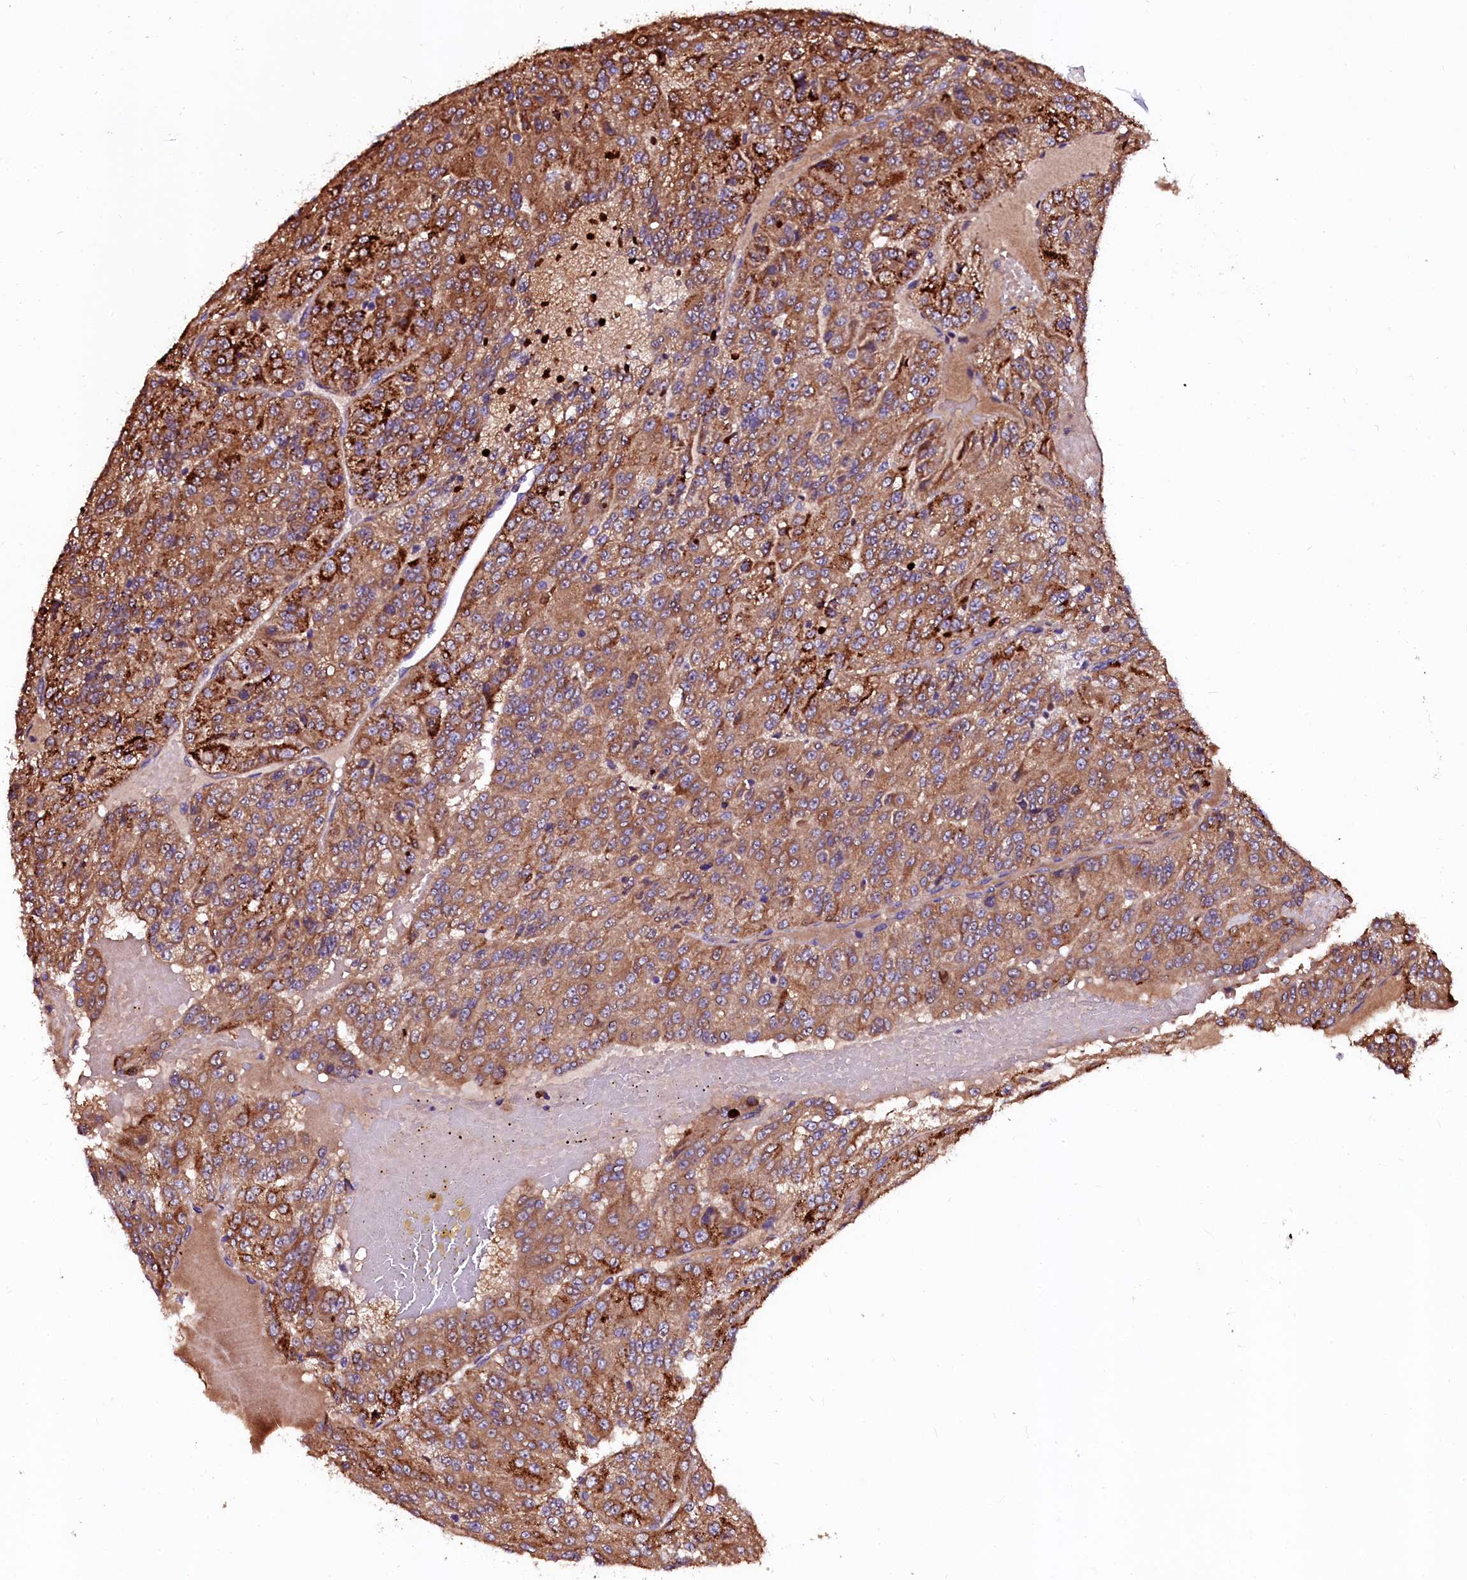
{"staining": {"intensity": "moderate", "quantity": ">75%", "location": "cytoplasmic/membranous"}, "tissue": "renal cancer", "cell_type": "Tumor cells", "image_type": "cancer", "snomed": [{"axis": "morphology", "description": "Adenocarcinoma, NOS"}, {"axis": "topography", "description": "Kidney"}], "caption": "Moderate cytoplasmic/membranous protein staining is present in about >75% of tumor cells in renal cancer. Nuclei are stained in blue.", "gene": "N4BP1", "patient": {"sex": "female", "age": 63}}